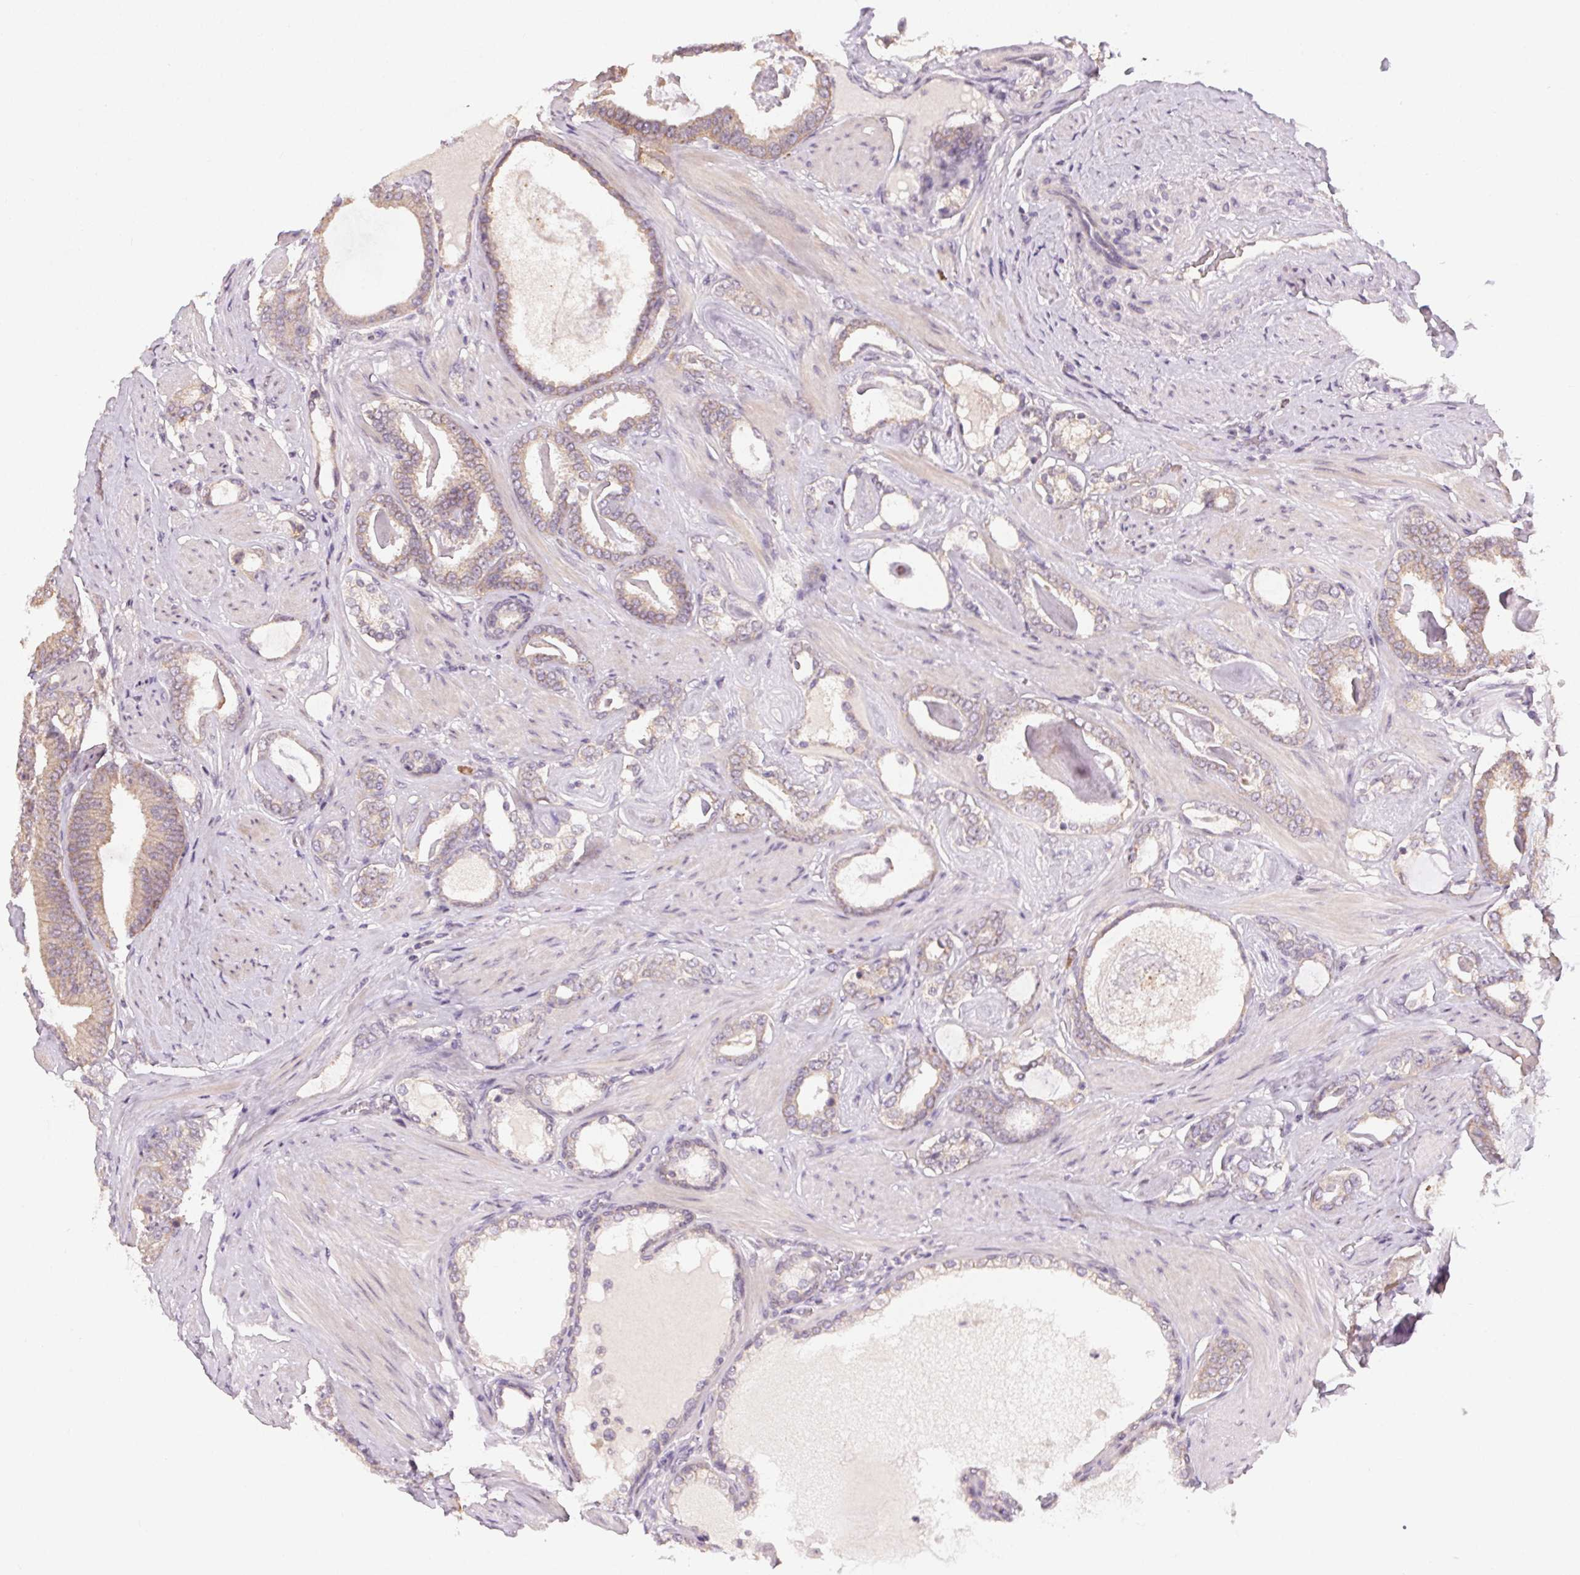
{"staining": {"intensity": "weak", "quantity": "25%-75%", "location": "cytoplasmic/membranous"}, "tissue": "prostate cancer", "cell_type": "Tumor cells", "image_type": "cancer", "snomed": [{"axis": "morphology", "description": "Adenocarcinoma, High grade"}, {"axis": "topography", "description": "Prostate"}], "caption": "Immunohistochemistry of adenocarcinoma (high-grade) (prostate) reveals low levels of weak cytoplasmic/membranous expression in approximately 25%-75% of tumor cells. (DAB (3,3'-diaminobenzidine) = brown stain, brightfield microscopy at high magnification).", "gene": "ATP1B3", "patient": {"sex": "male", "age": 63}}